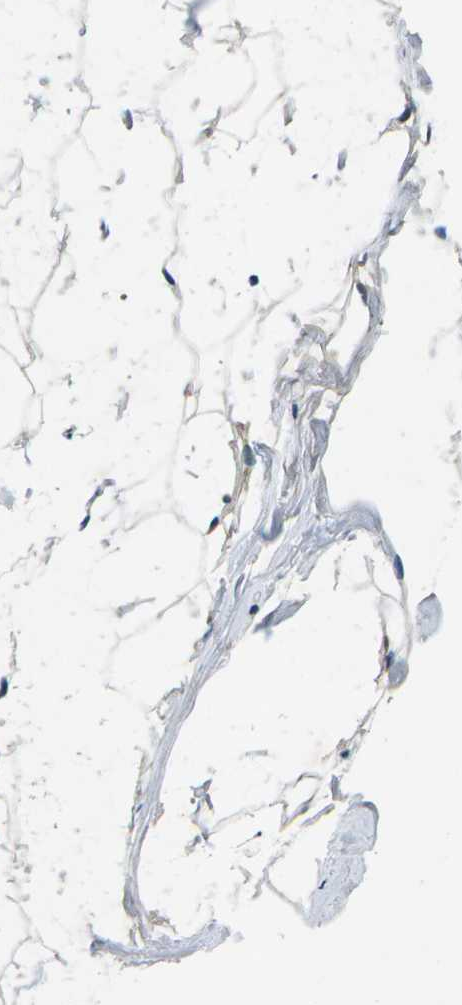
{"staining": {"intensity": "weak", "quantity": "25%-75%", "location": "cytoplasmic/membranous"}, "tissue": "adipose tissue", "cell_type": "Adipocytes", "image_type": "normal", "snomed": [{"axis": "morphology", "description": "Normal tissue, NOS"}, {"axis": "topography", "description": "Breast"}, {"axis": "topography", "description": "Soft tissue"}], "caption": "High-power microscopy captured an IHC histopathology image of unremarkable adipose tissue, revealing weak cytoplasmic/membranous positivity in about 25%-75% of adipocytes.", "gene": "ERGIC3", "patient": {"sex": "female", "age": 75}}